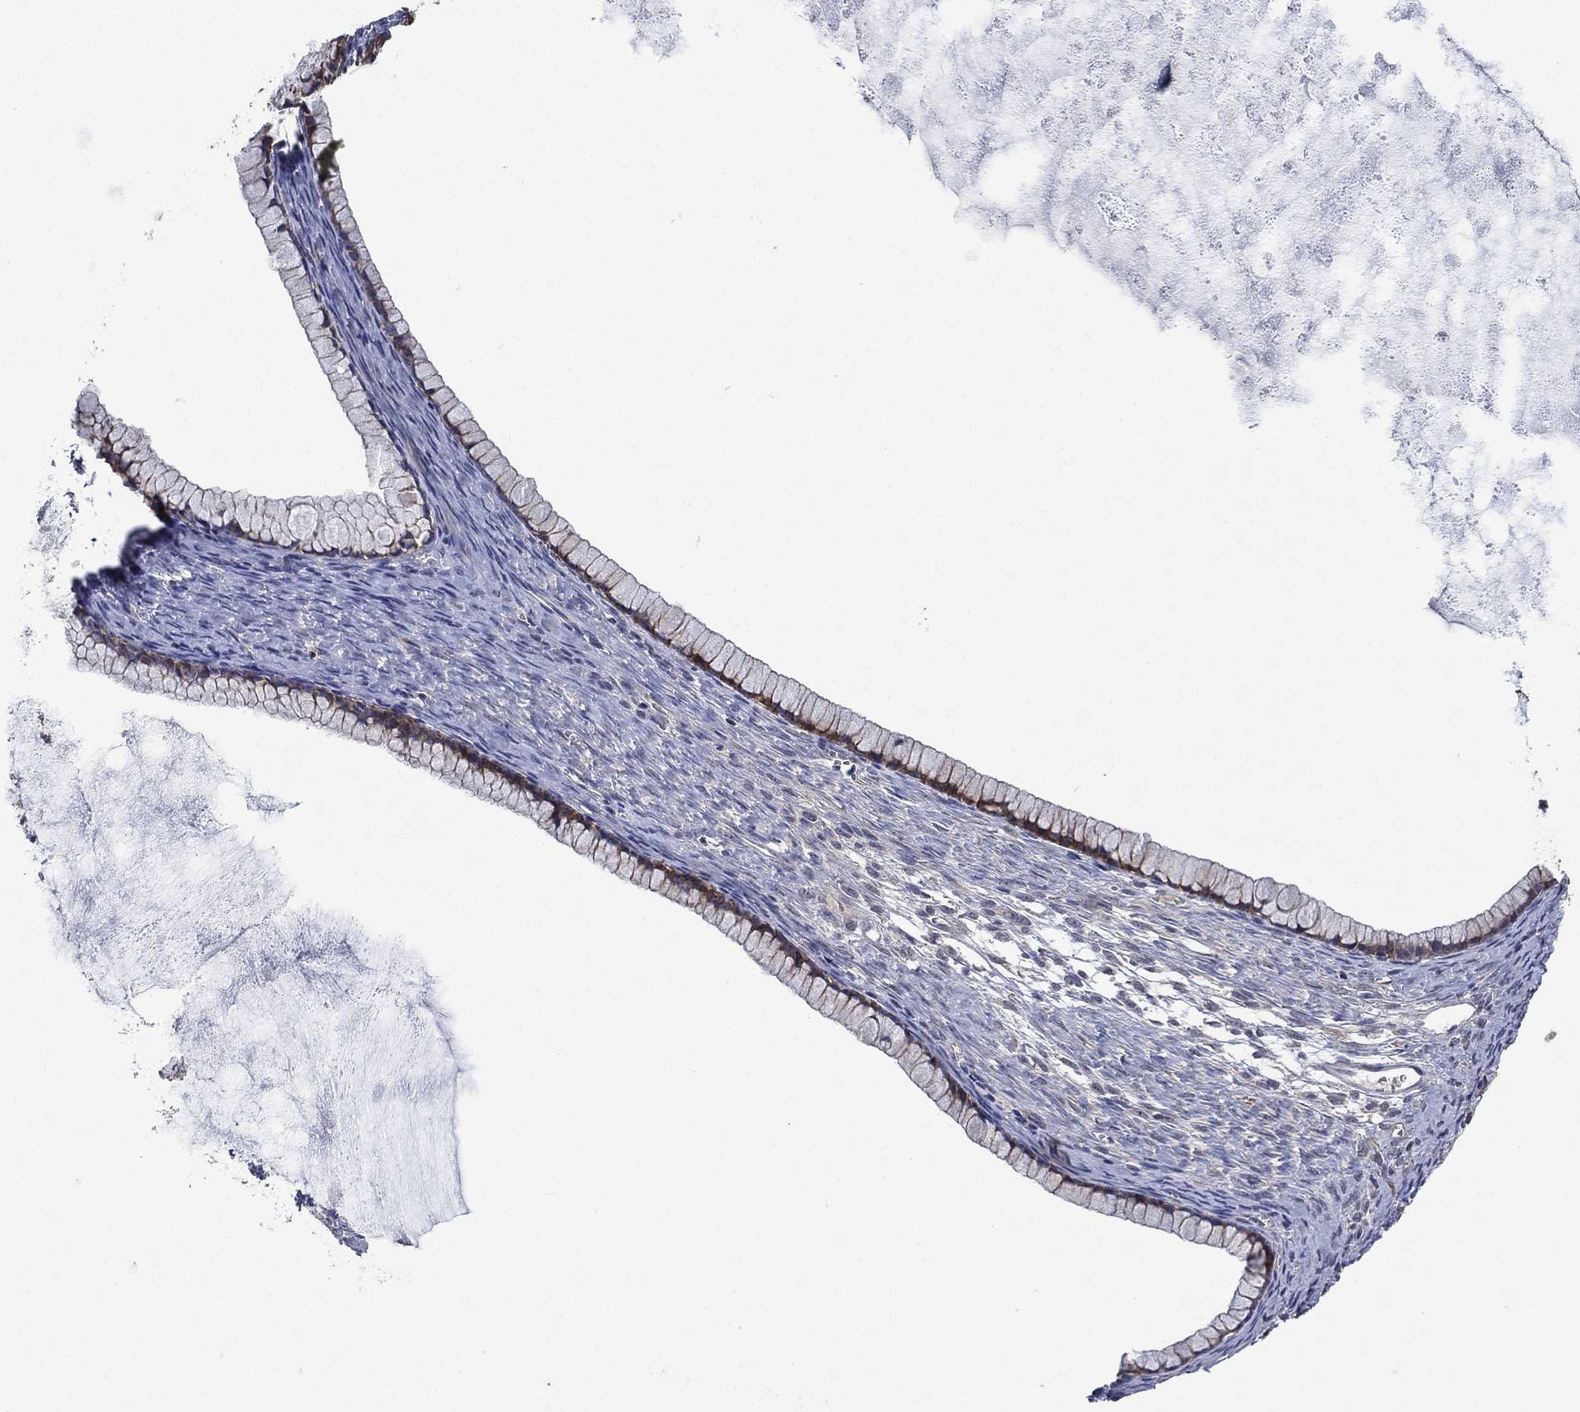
{"staining": {"intensity": "strong", "quantity": ">75%", "location": "cytoplasmic/membranous"}, "tissue": "ovarian cancer", "cell_type": "Tumor cells", "image_type": "cancer", "snomed": [{"axis": "morphology", "description": "Cystadenocarcinoma, mucinous, NOS"}, {"axis": "topography", "description": "Ovary"}], "caption": "A histopathology image of mucinous cystadenocarcinoma (ovarian) stained for a protein displays strong cytoplasmic/membranous brown staining in tumor cells.", "gene": "SMPD3", "patient": {"sex": "female", "age": 41}}